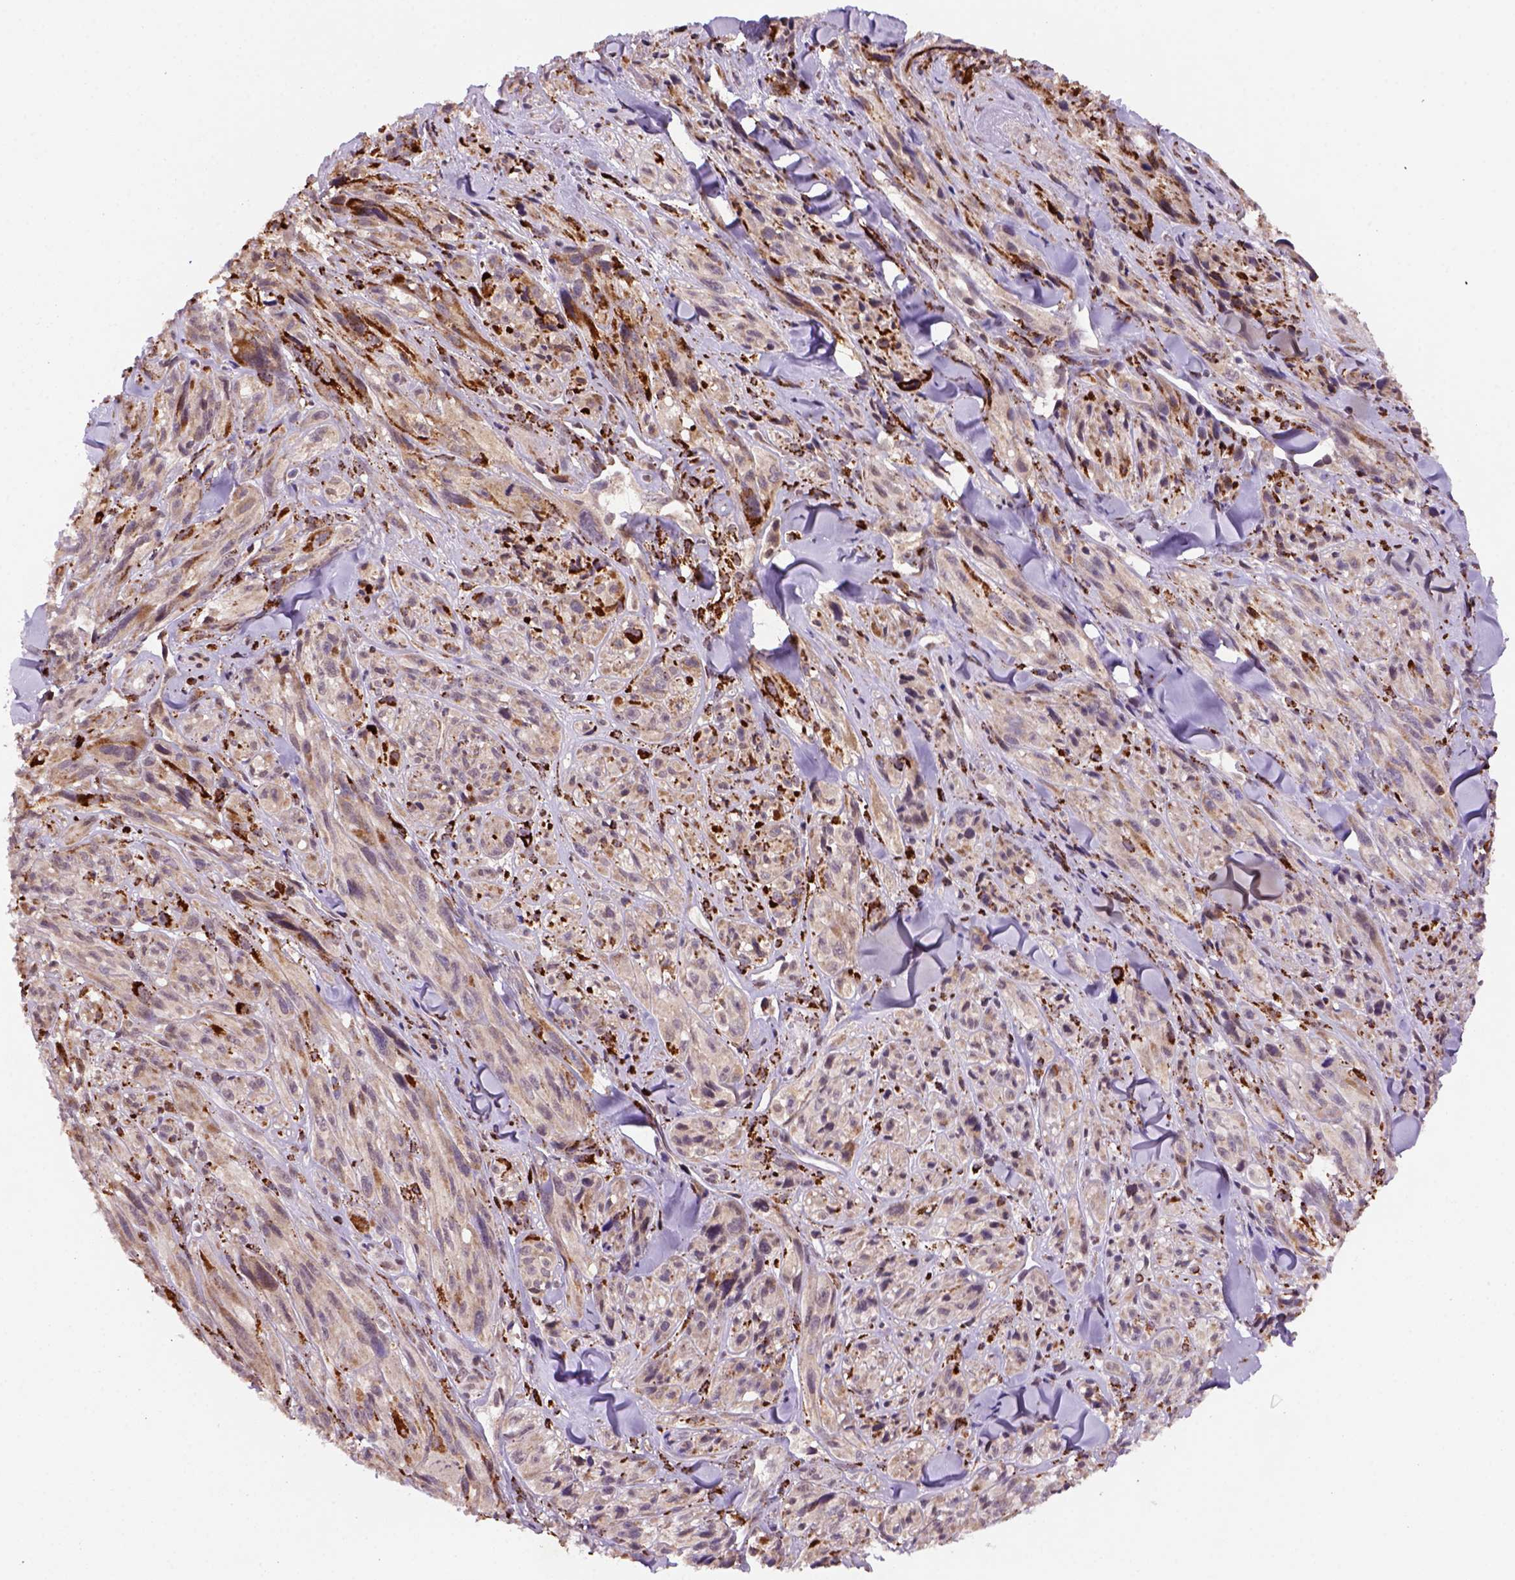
{"staining": {"intensity": "moderate", "quantity": "<25%", "location": "cytoplasmic/membranous"}, "tissue": "melanoma", "cell_type": "Tumor cells", "image_type": "cancer", "snomed": [{"axis": "morphology", "description": "Malignant melanoma, NOS"}, {"axis": "topography", "description": "Skin"}], "caption": "Human melanoma stained with a protein marker exhibits moderate staining in tumor cells.", "gene": "FZD7", "patient": {"sex": "male", "age": 67}}